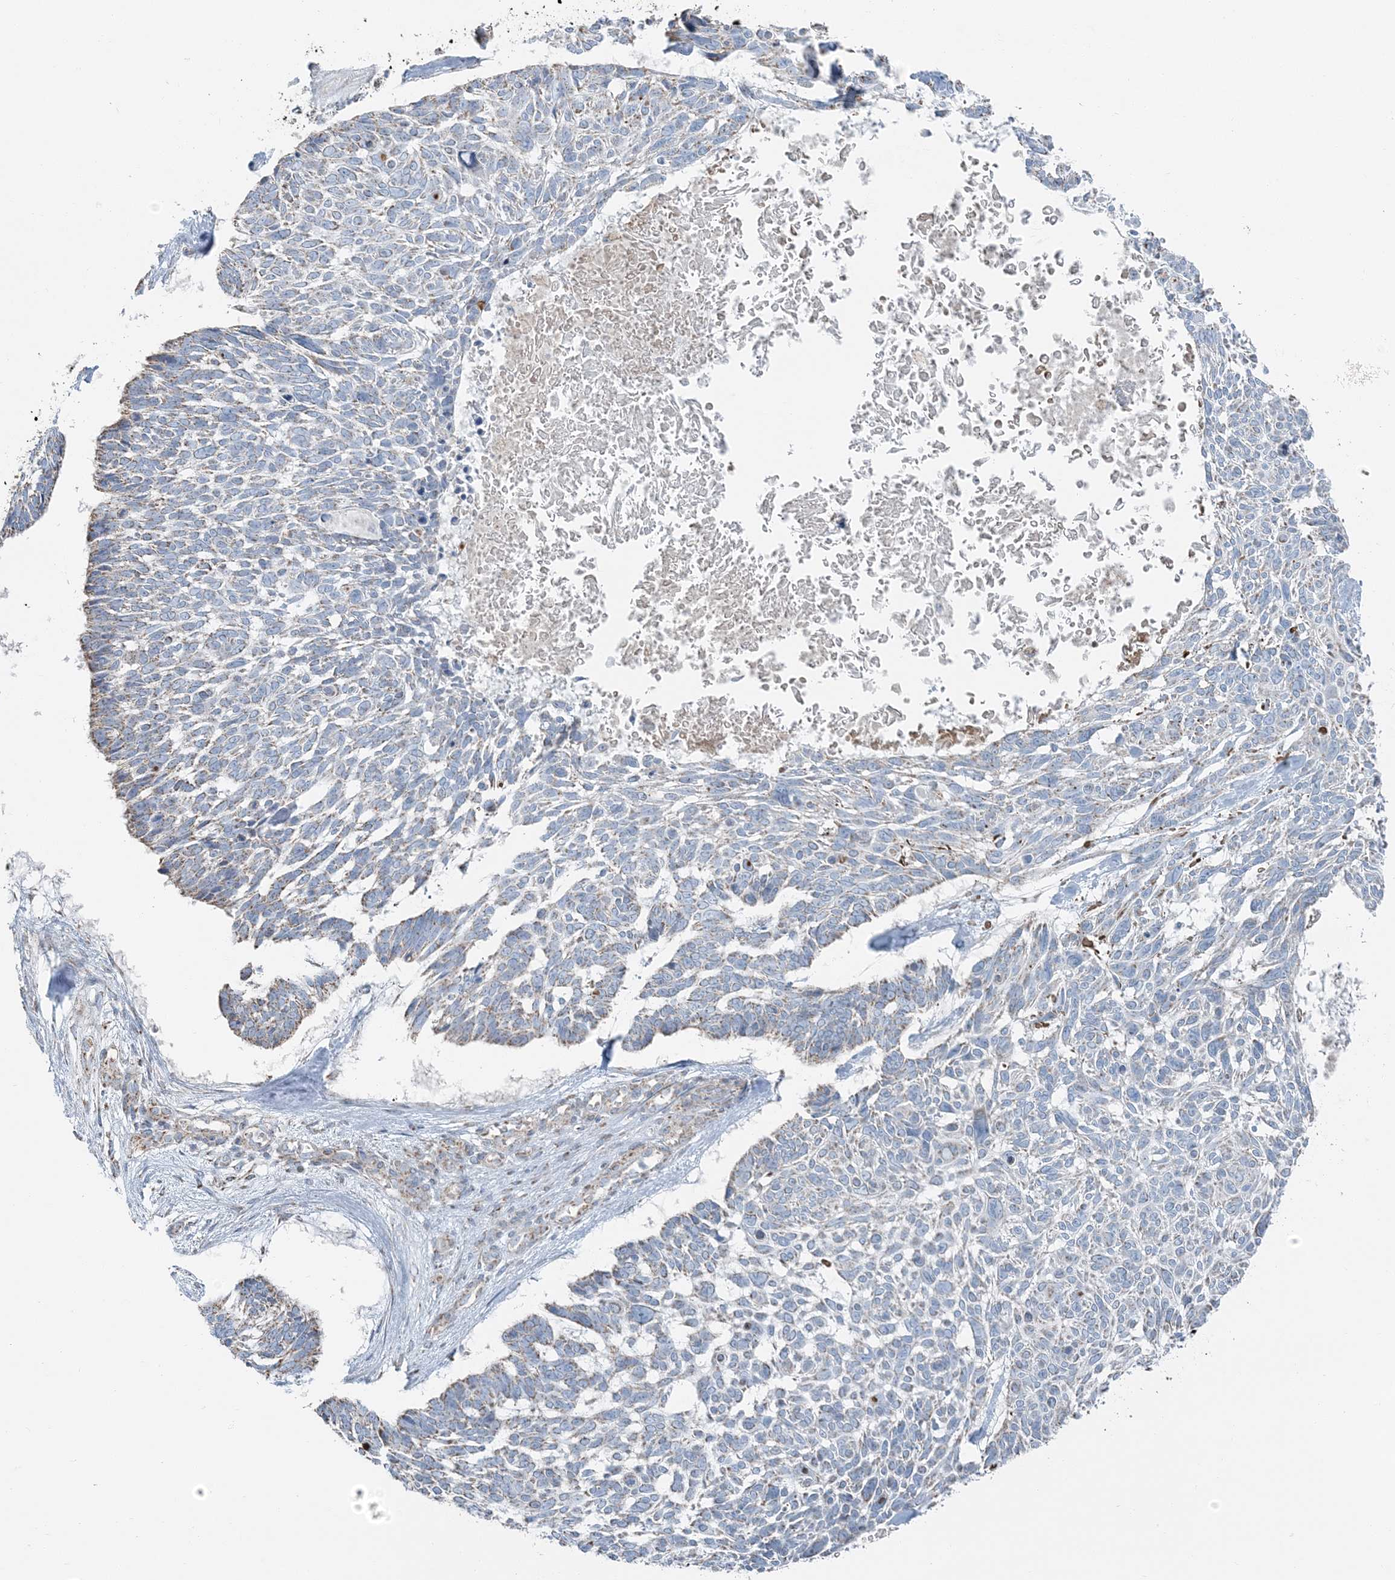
{"staining": {"intensity": "weak", "quantity": "<25%", "location": "cytoplasmic/membranous"}, "tissue": "skin cancer", "cell_type": "Tumor cells", "image_type": "cancer", "snomed": [{"axis": "morphology", "description": "Basal cell carcinoma"}, {"axis": "topography", "description": "Skin"}], "caption": "Image shows no significant protein staining in tumor cells of skin basal cell carcinoma. The staining is performed using DAB (3,3'-diaminobenzidine) brown chromogen with nuclei counter-stained in using hematoxylin.", "gene": "SLC22A16", "patient": {"sex": "male", "age": 88}}